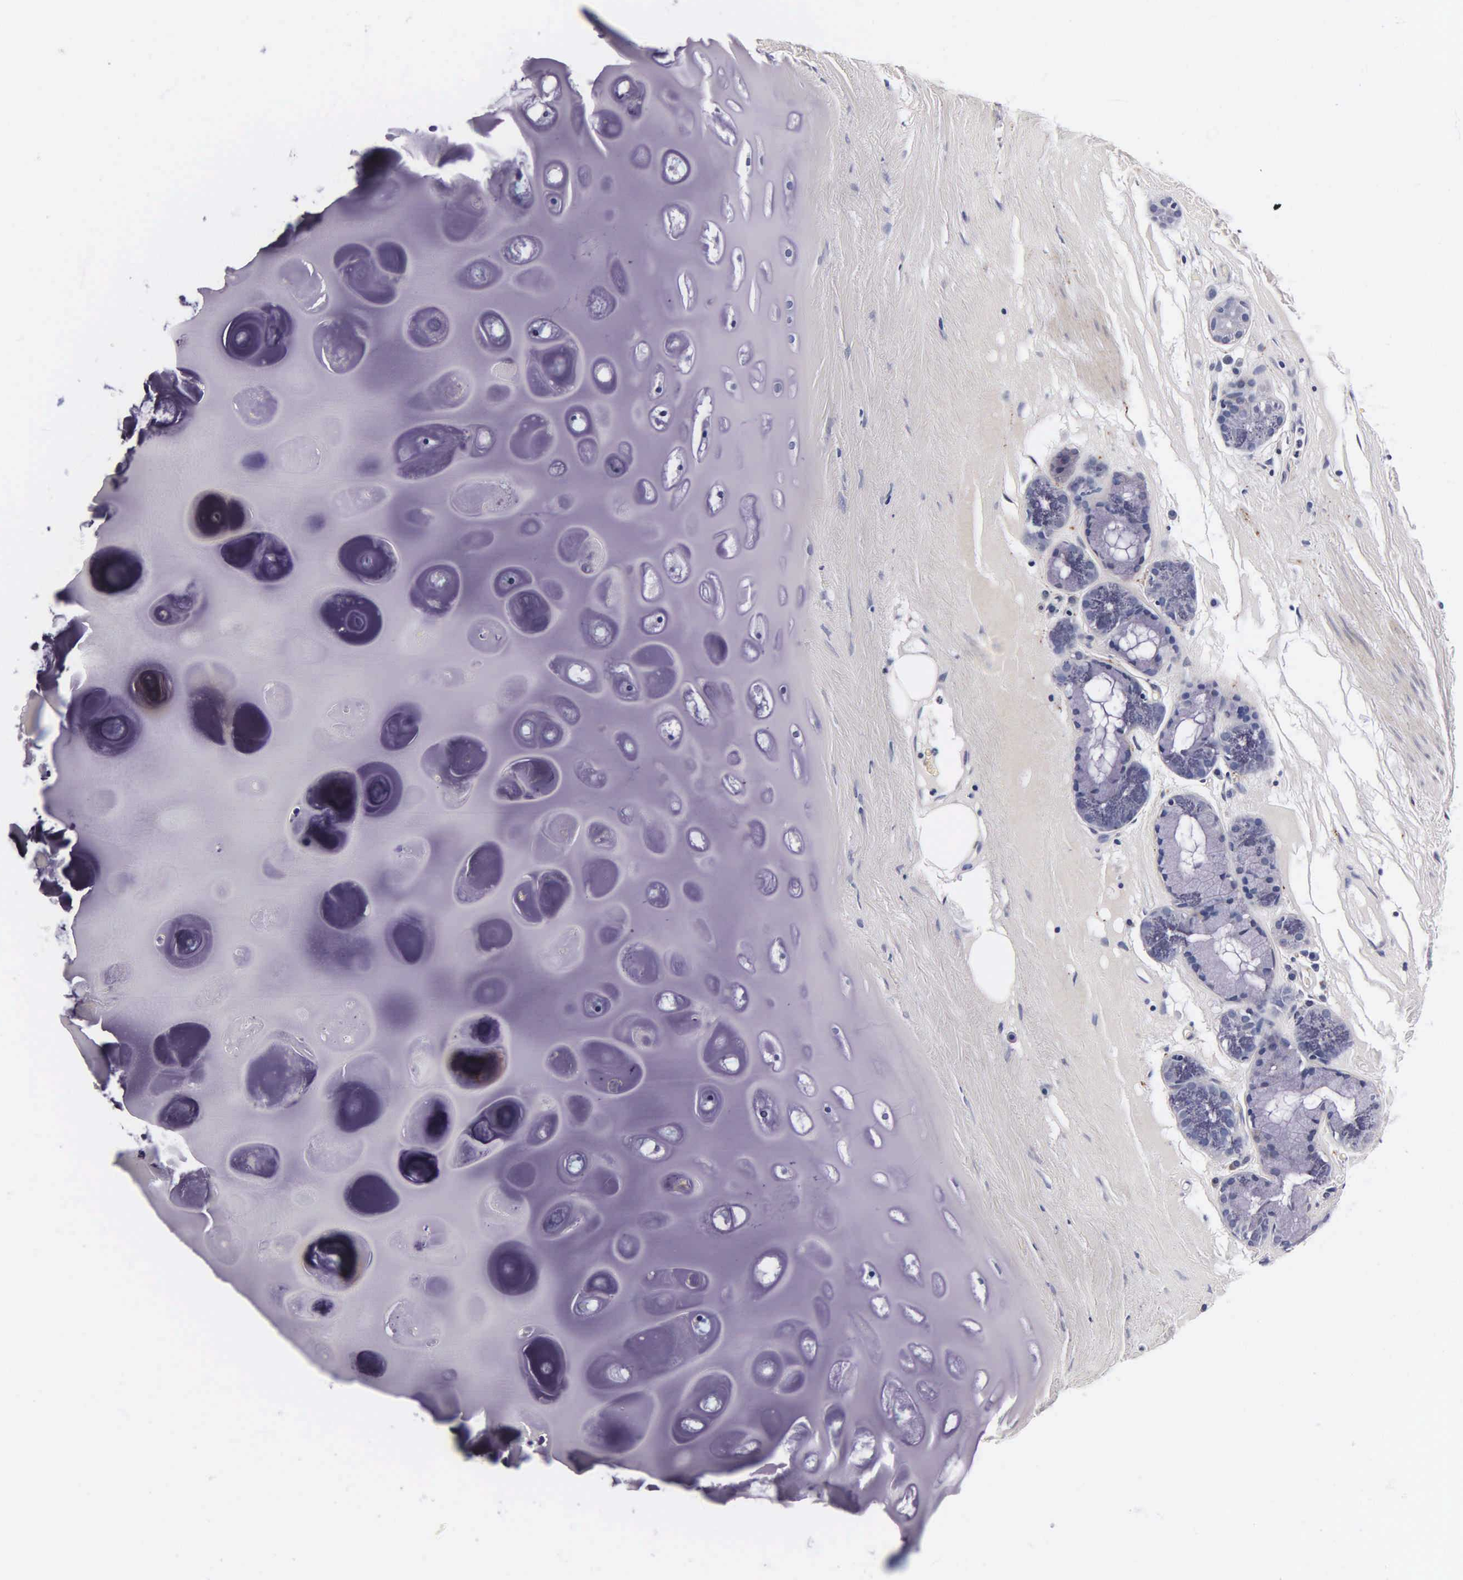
{"staining": {"intensity": "negative", "quantity": "none", "location": "none"}, "tissue": "bronchus", "cell_type": "Respiratory epithelial cells", "image_type": "normal", "snomed": [{"axis": "morphology", "description": "Normal tissue, NOS"}, {"axis": "topography", "description": "Cartilage tissue"}], "caption": "The IHC image has no significant expression in respiratory epithelial cells of bronchus.", "gene": "ENO2", "patient": {"sex": "female", "age": 63}}